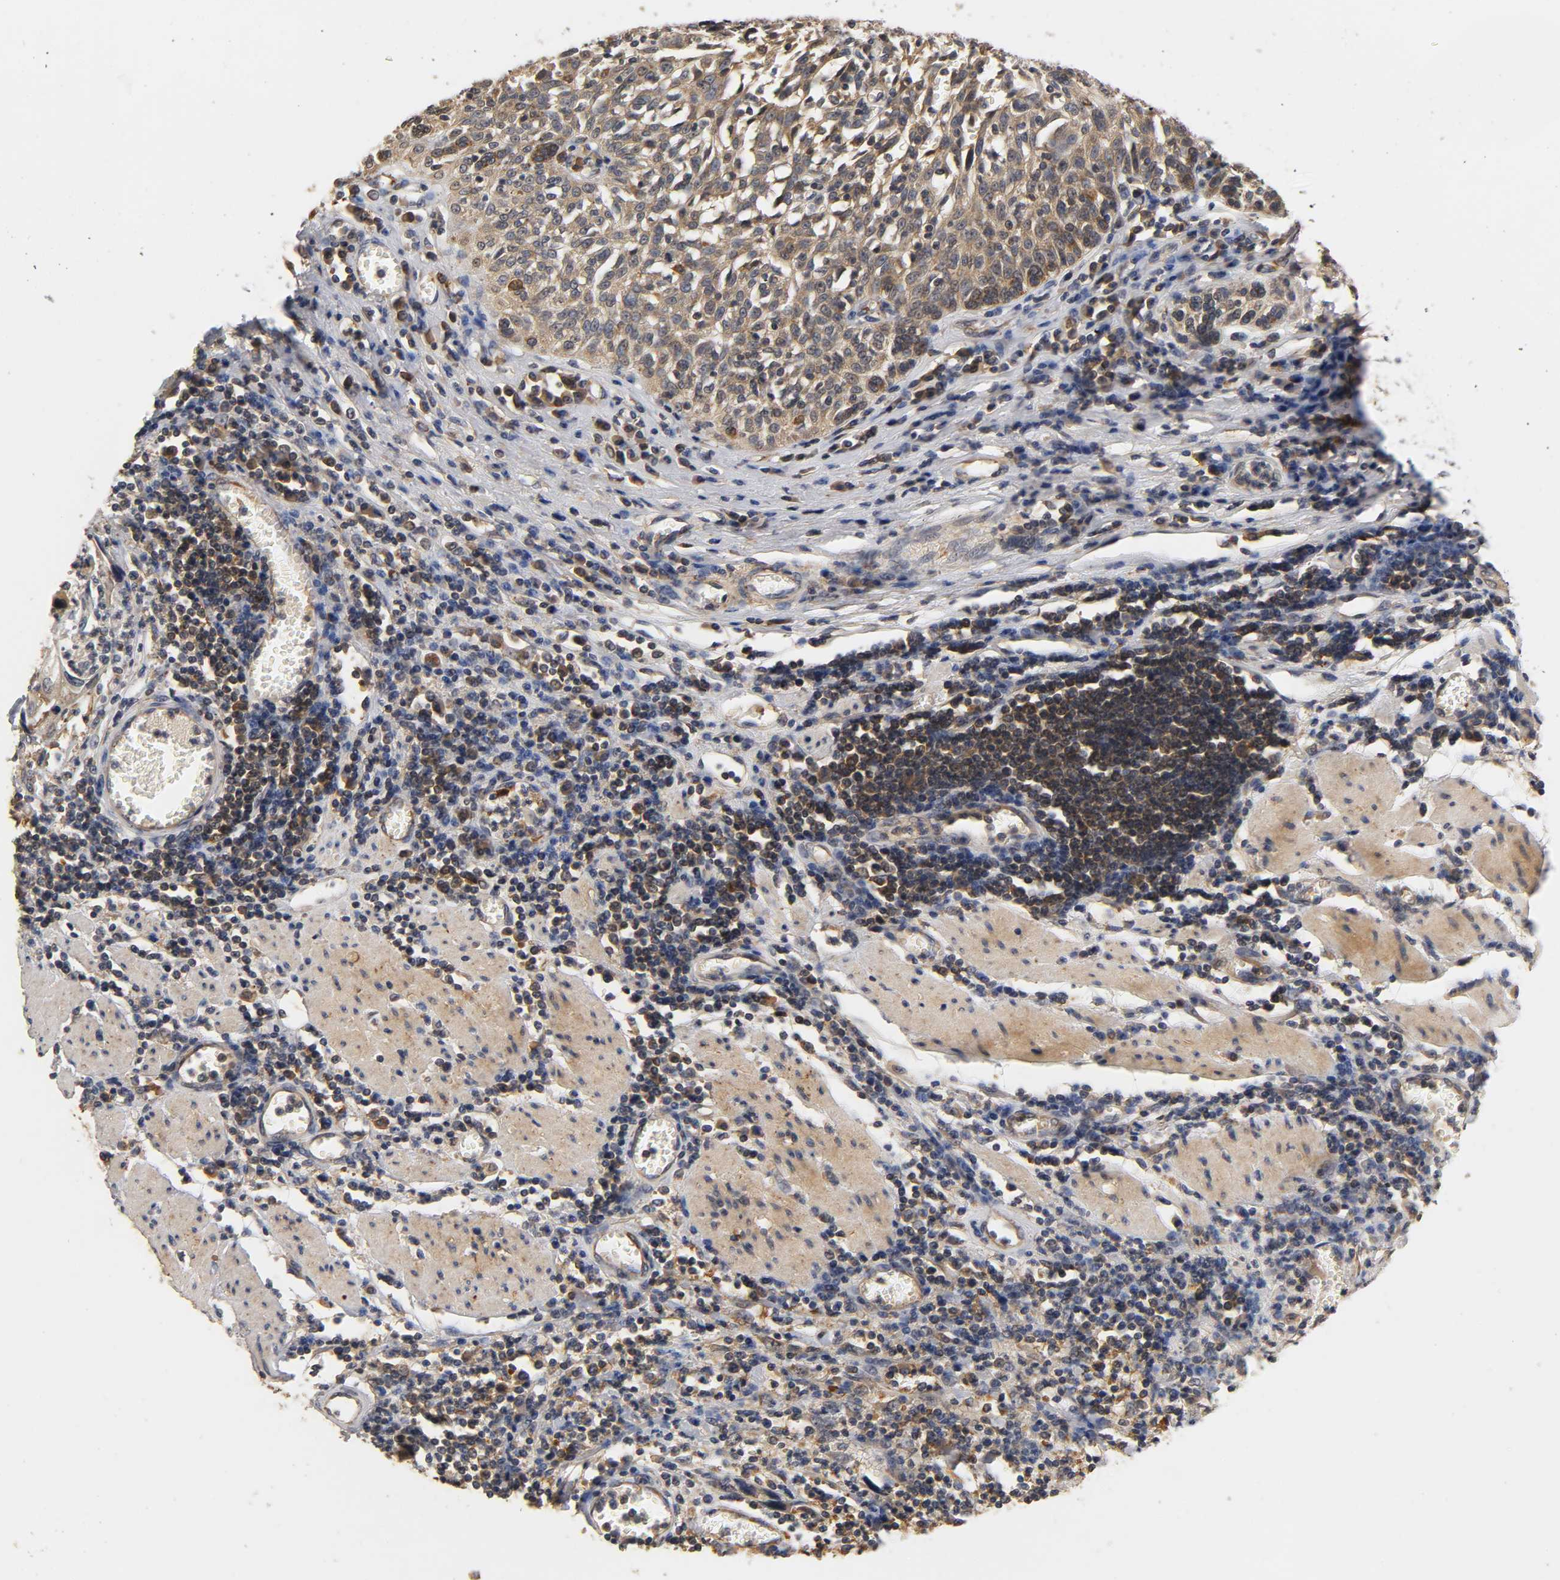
{"staining": {"intensity": "moderate", "quantity": "25%-75%", "location": "cytoplasmic/membranous"}, "tissue": "esophagus", "cell_type": "Squamous epithelial cells", "image_type": "normal", "snomed": [{"axis": "morphology", "description": "Normal tissue, NOS"}, {"axis": "morphology", "description": "Squamous cell carcinoma, NOS"}, {"axis": "topography", "description": "Esophagus"}], "caption": "Protein positivity by immunohistochemistry demonstrates moderate cytoplasmic/membranous expression in about 25%-75% of squamous epithelial cells in normal esophagus.", "gene": "SCAP", "patient": {"sex": "male", "age": 65}}